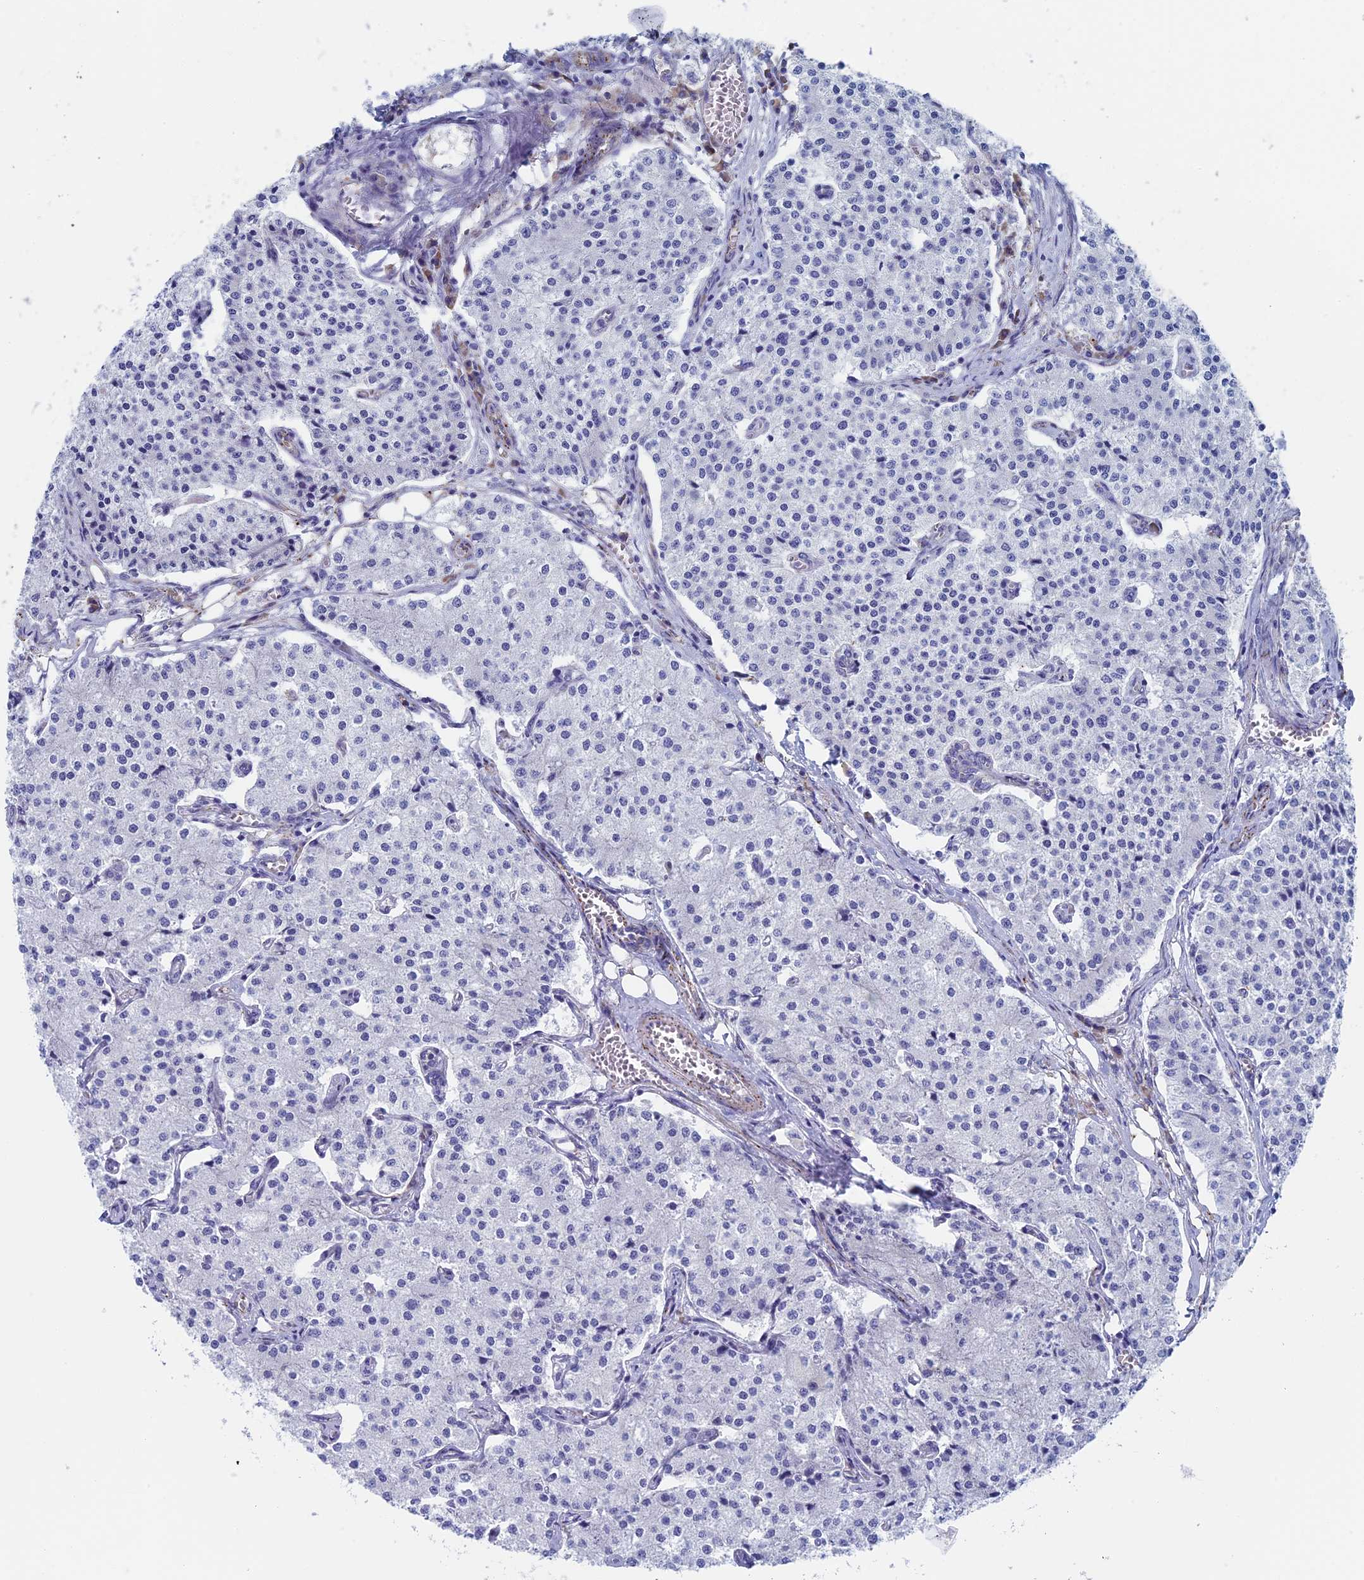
{"staining": {"intensity": "negative", "quantity": "none", "location": "none"}, "tissue": "carcinoid", "cell_type": "Tumor cells", "image_type": "cancer", "snomed": [{"axis": "morphology", "description": "Carcinoid, malignant, NOS"}, {"axis": "topography", "description": "Colon"}], "caption": "Tumor cells show no significant protein staining in carcinoid.", "gene": "MAGEB6", "patient": {"sex": "female", "age": 52}}